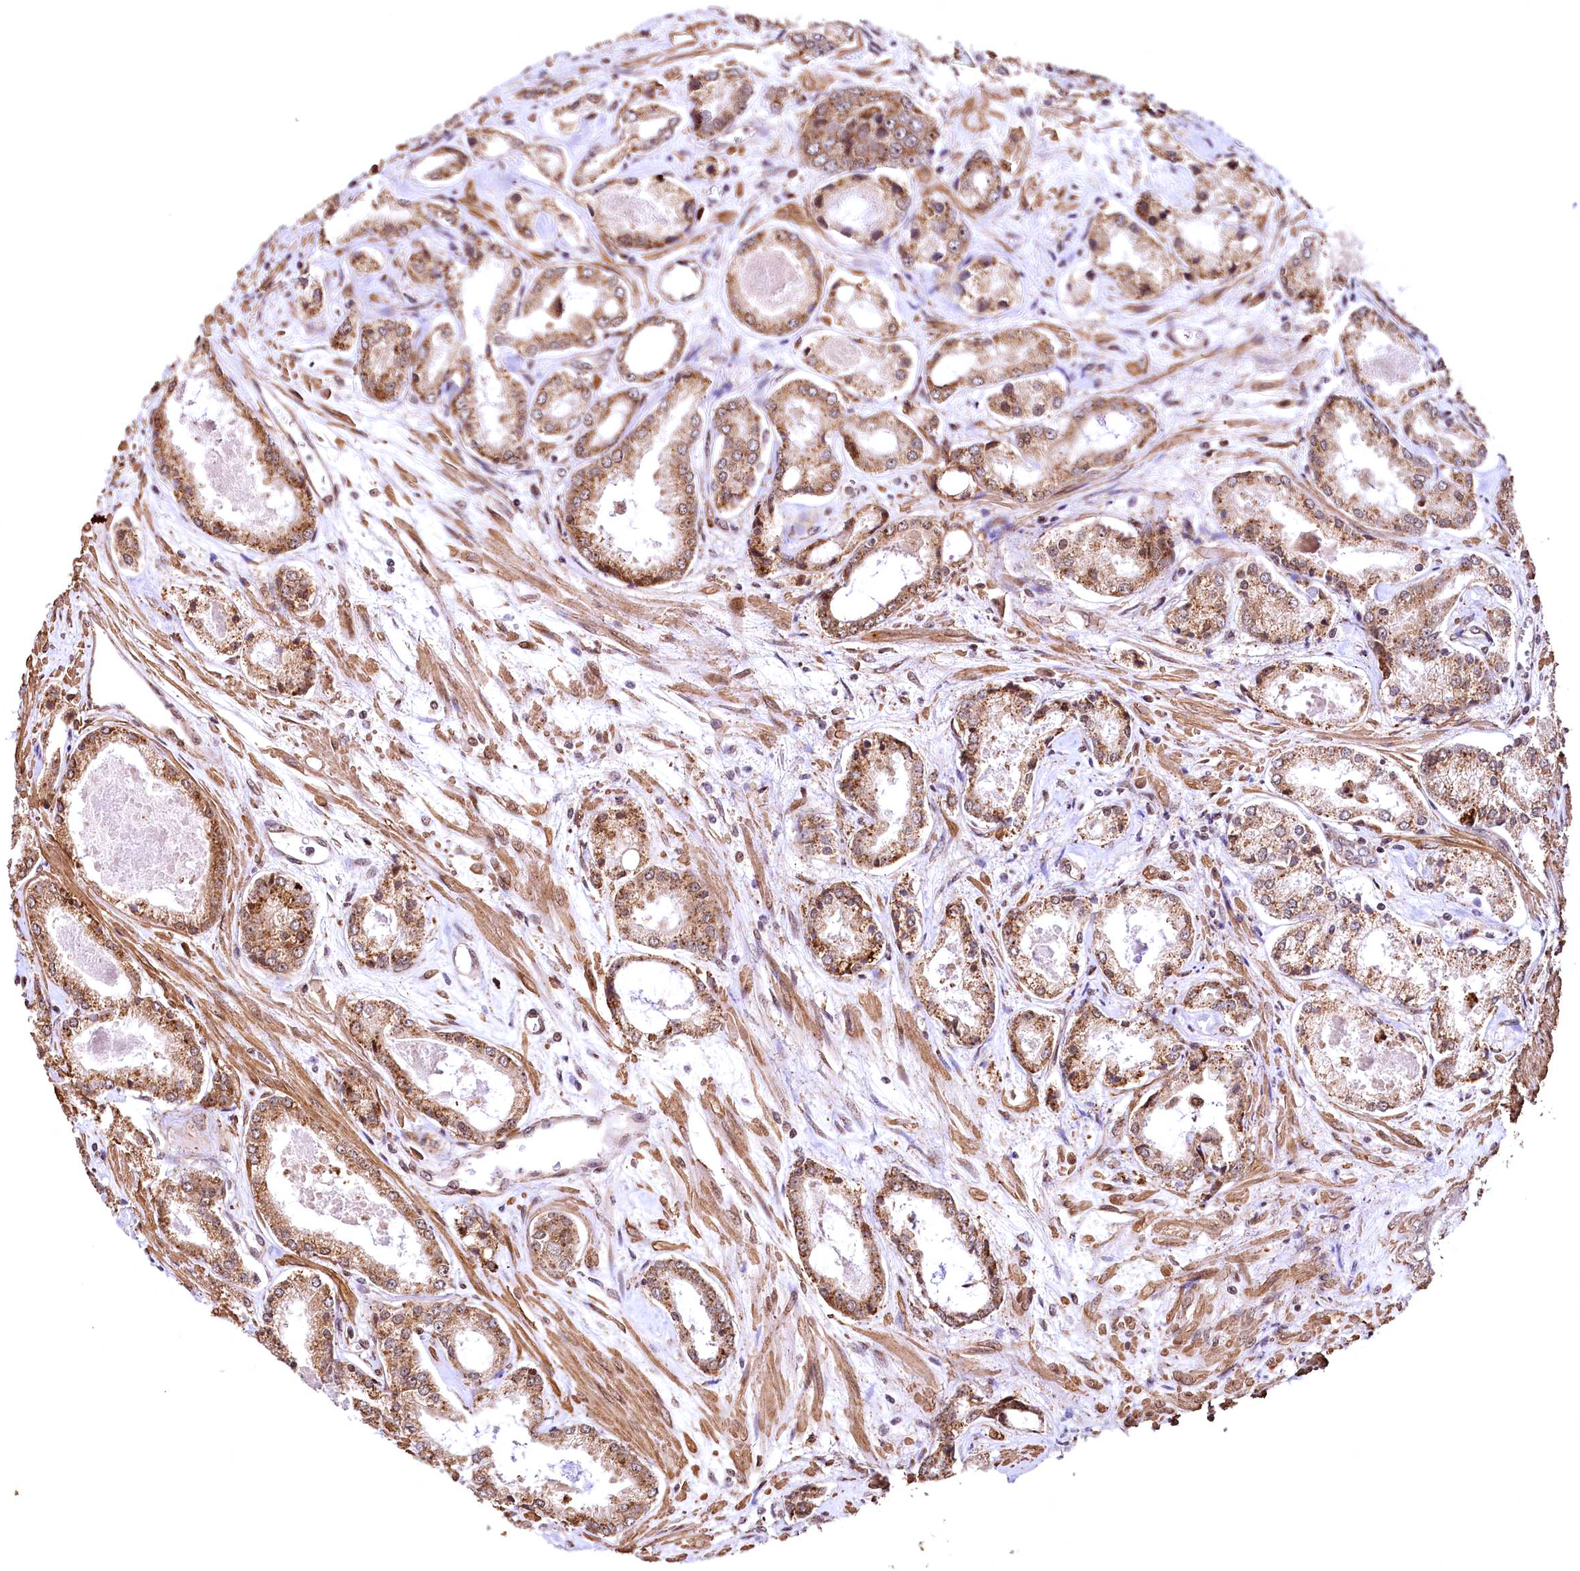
{"staining": {"intensity": "moderate", "quantity": ">75%", "location": "cytoplasmic/membranous"}, "tissue": "prostate cancer", "cell_type": "Tumor cells", "image_type": "cancer", "snomed": [{"axis": "morphology", "description": "Adenocarcinoma, Low grade"}, {"axis": "topography", "description": "Prostate"}], "caption": "Prostate cancer (adenocarcinoma (low-grade)) stained for a protein (brown) reveals moderate cytoplasmic/membranous positive positivity in approximately >75% of tumor cells.", "gene": "PDS5B", "patient": {"sex": "male", "age": 68}}